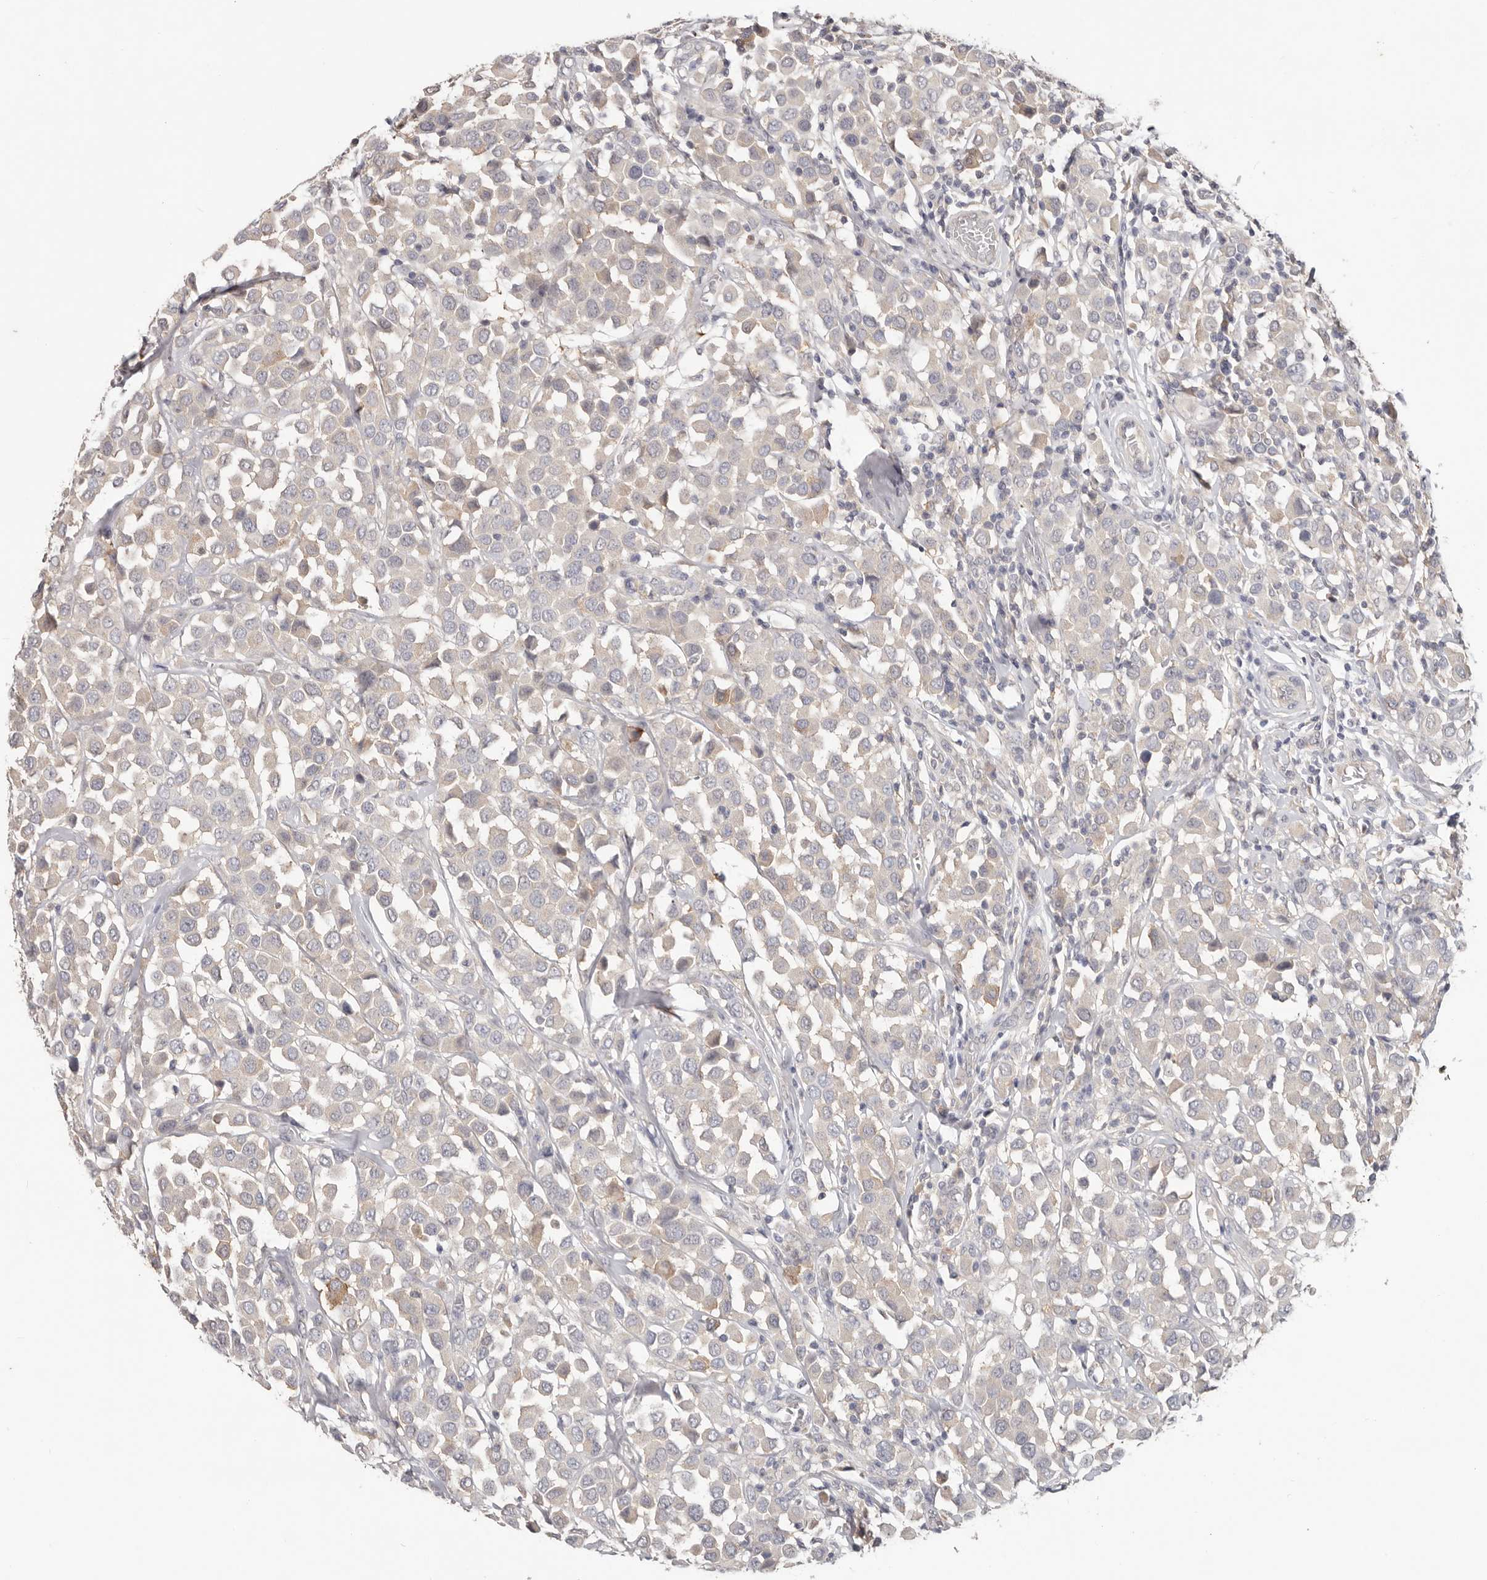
{"staining": {"intensity": "weak", "quantity": "<25%", "location": "cytoplasmic/membranous"}, "tissue": "breast cancer", "cell_type": "Tumor cells", "image_type": "cancer", "snomed": [{"axis": "morphology", "description": "Duct carcinoma"}, {"axis": "topography", "description": "Breast"}], "caption": "The photomicrograph shows no significant staining in tumor cells of breast infiltrating ductal carcinoma.", "gene": "WDR77", "patient": {"sex": "female", "age": 61}}